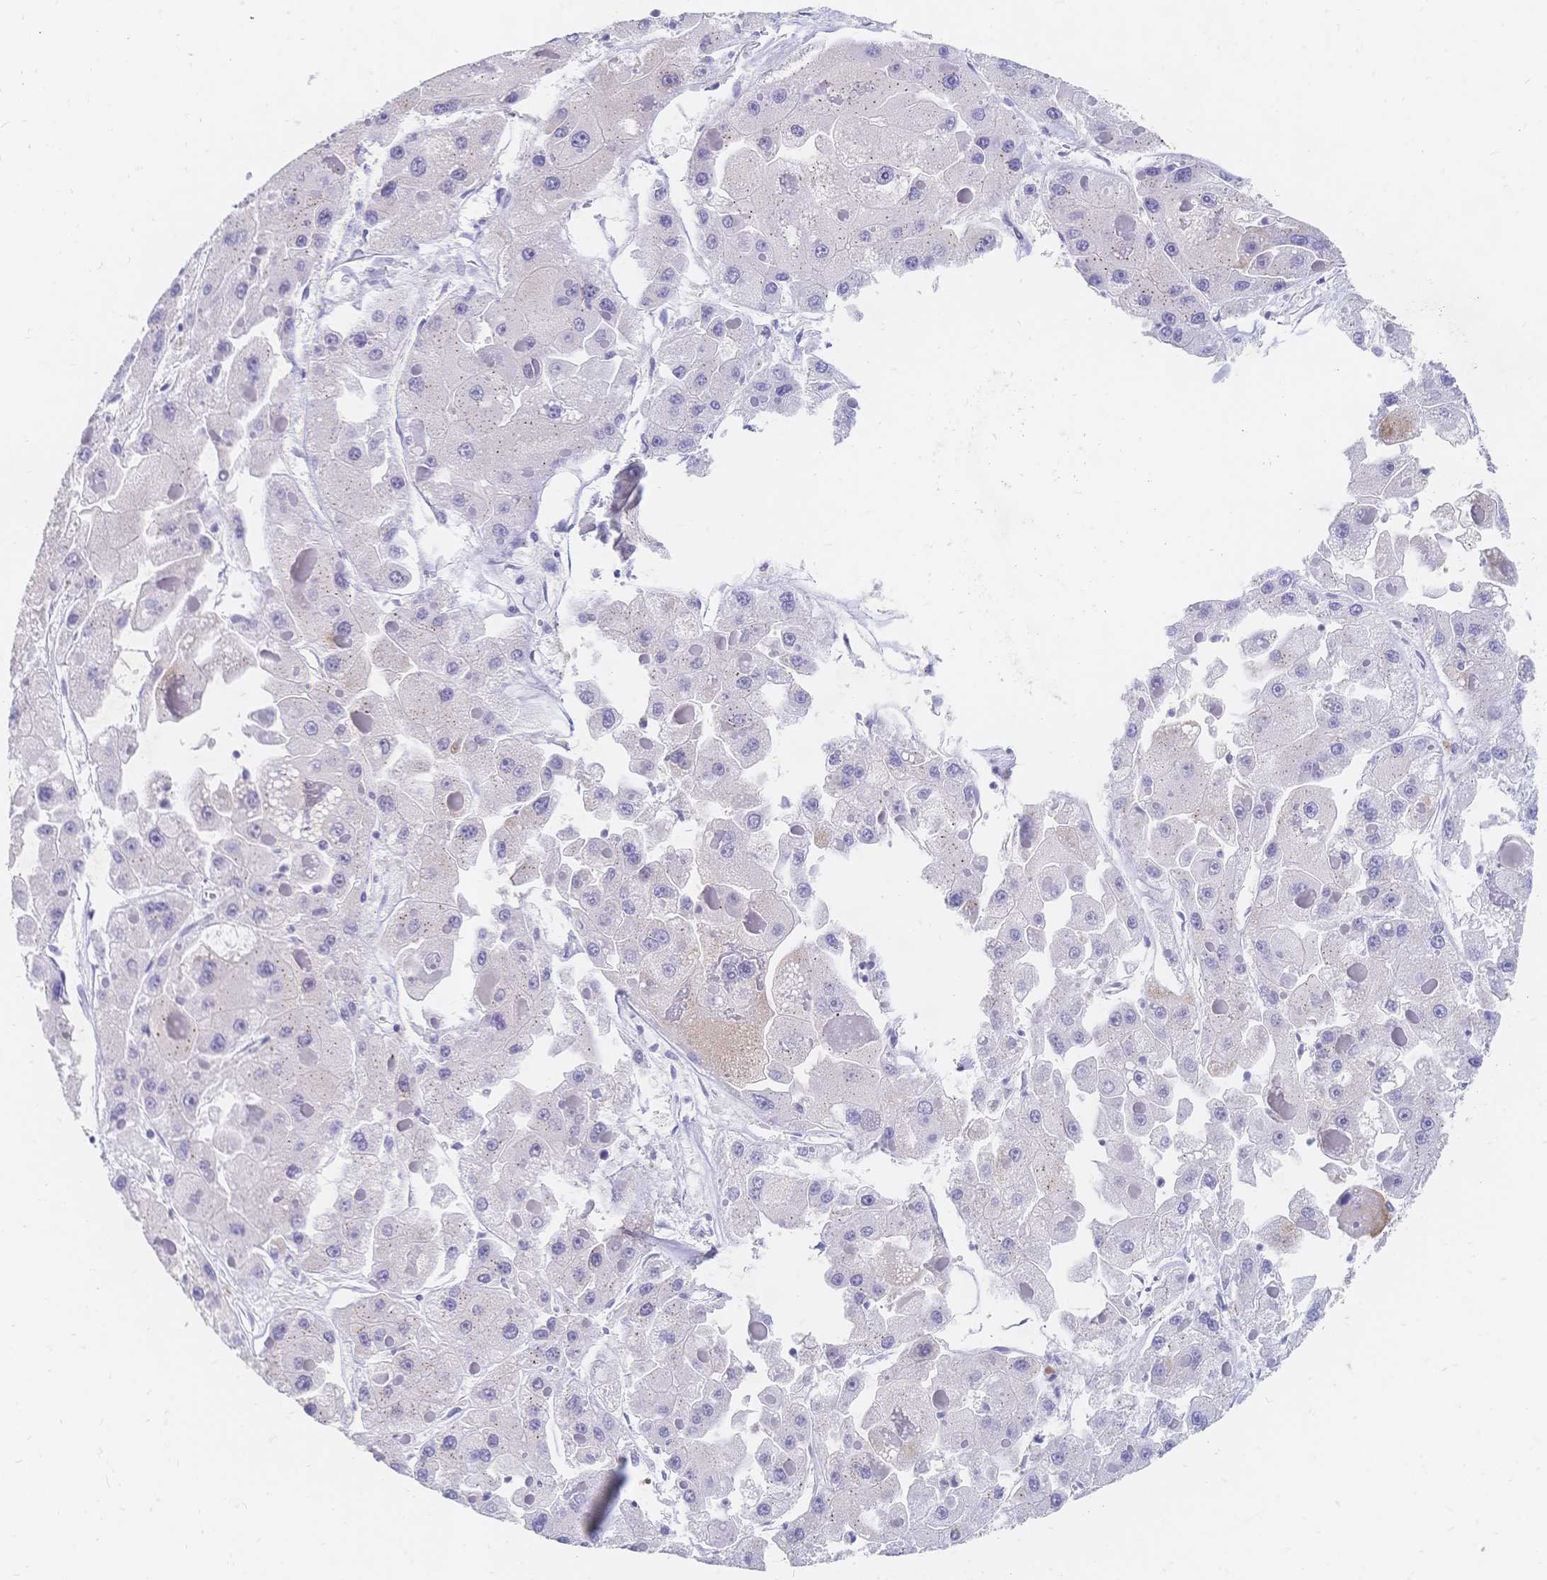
{"staining": {"intensity": "negative", "quantity": "none", "location": "none"}, "tissue": "liver cancer", "cell_type": "Tumor cells", "image_type": "cancer", "snomed": [{"axis": "morphology", "description": "Carcinoma, Hepatocellular, NOS"}, {"axis": "topography", "description": "Liver"}], "caption": "Immunohistochemical staining of liver hepatocellular carcinoma shows no significant positivity in tumor cells.", "gene": "PSORS1C2", "patient": {"sex": "female", "age": 73}}